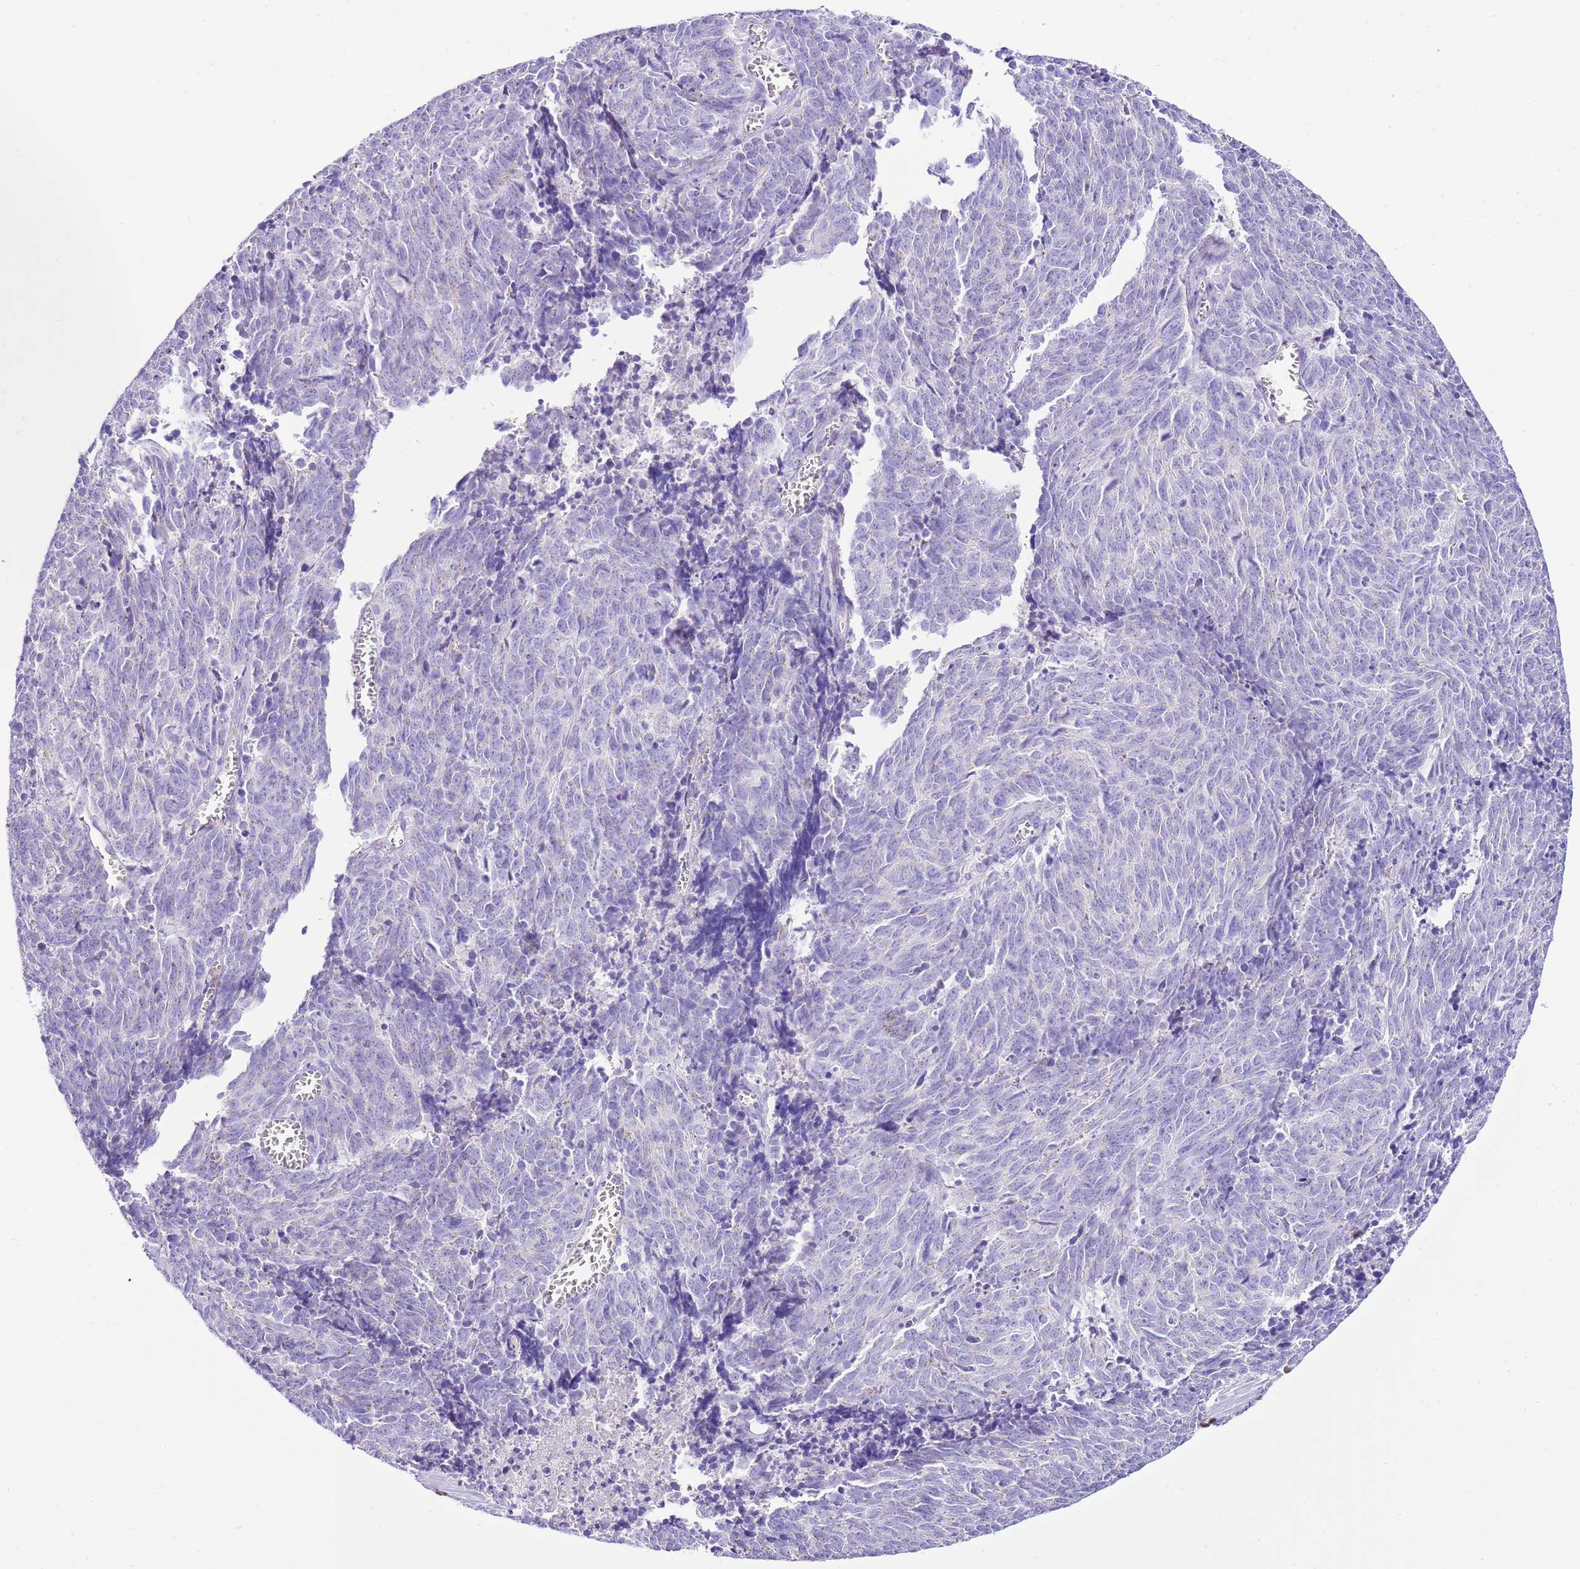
{"staining": {"intensity": "negative", "quantity": "none", "location": "none"}, "tissue": "cervical cancer", "cell_type": "Tumor cells", "image_type": "cancer", "snomed": [{"axis": "morphology", "description": "Squamous cell carcinoma, NOS"}, {"axis": "topography", "description": "Cervix"}], "caption": "The immunohistochemistry (IHC) photomicrograph has no significant positivity in tumor cells of cervical squamous cell carcinoma tissue.", "gene": "BHLHA15", "patient": {"sex": "female", "age": 29}}